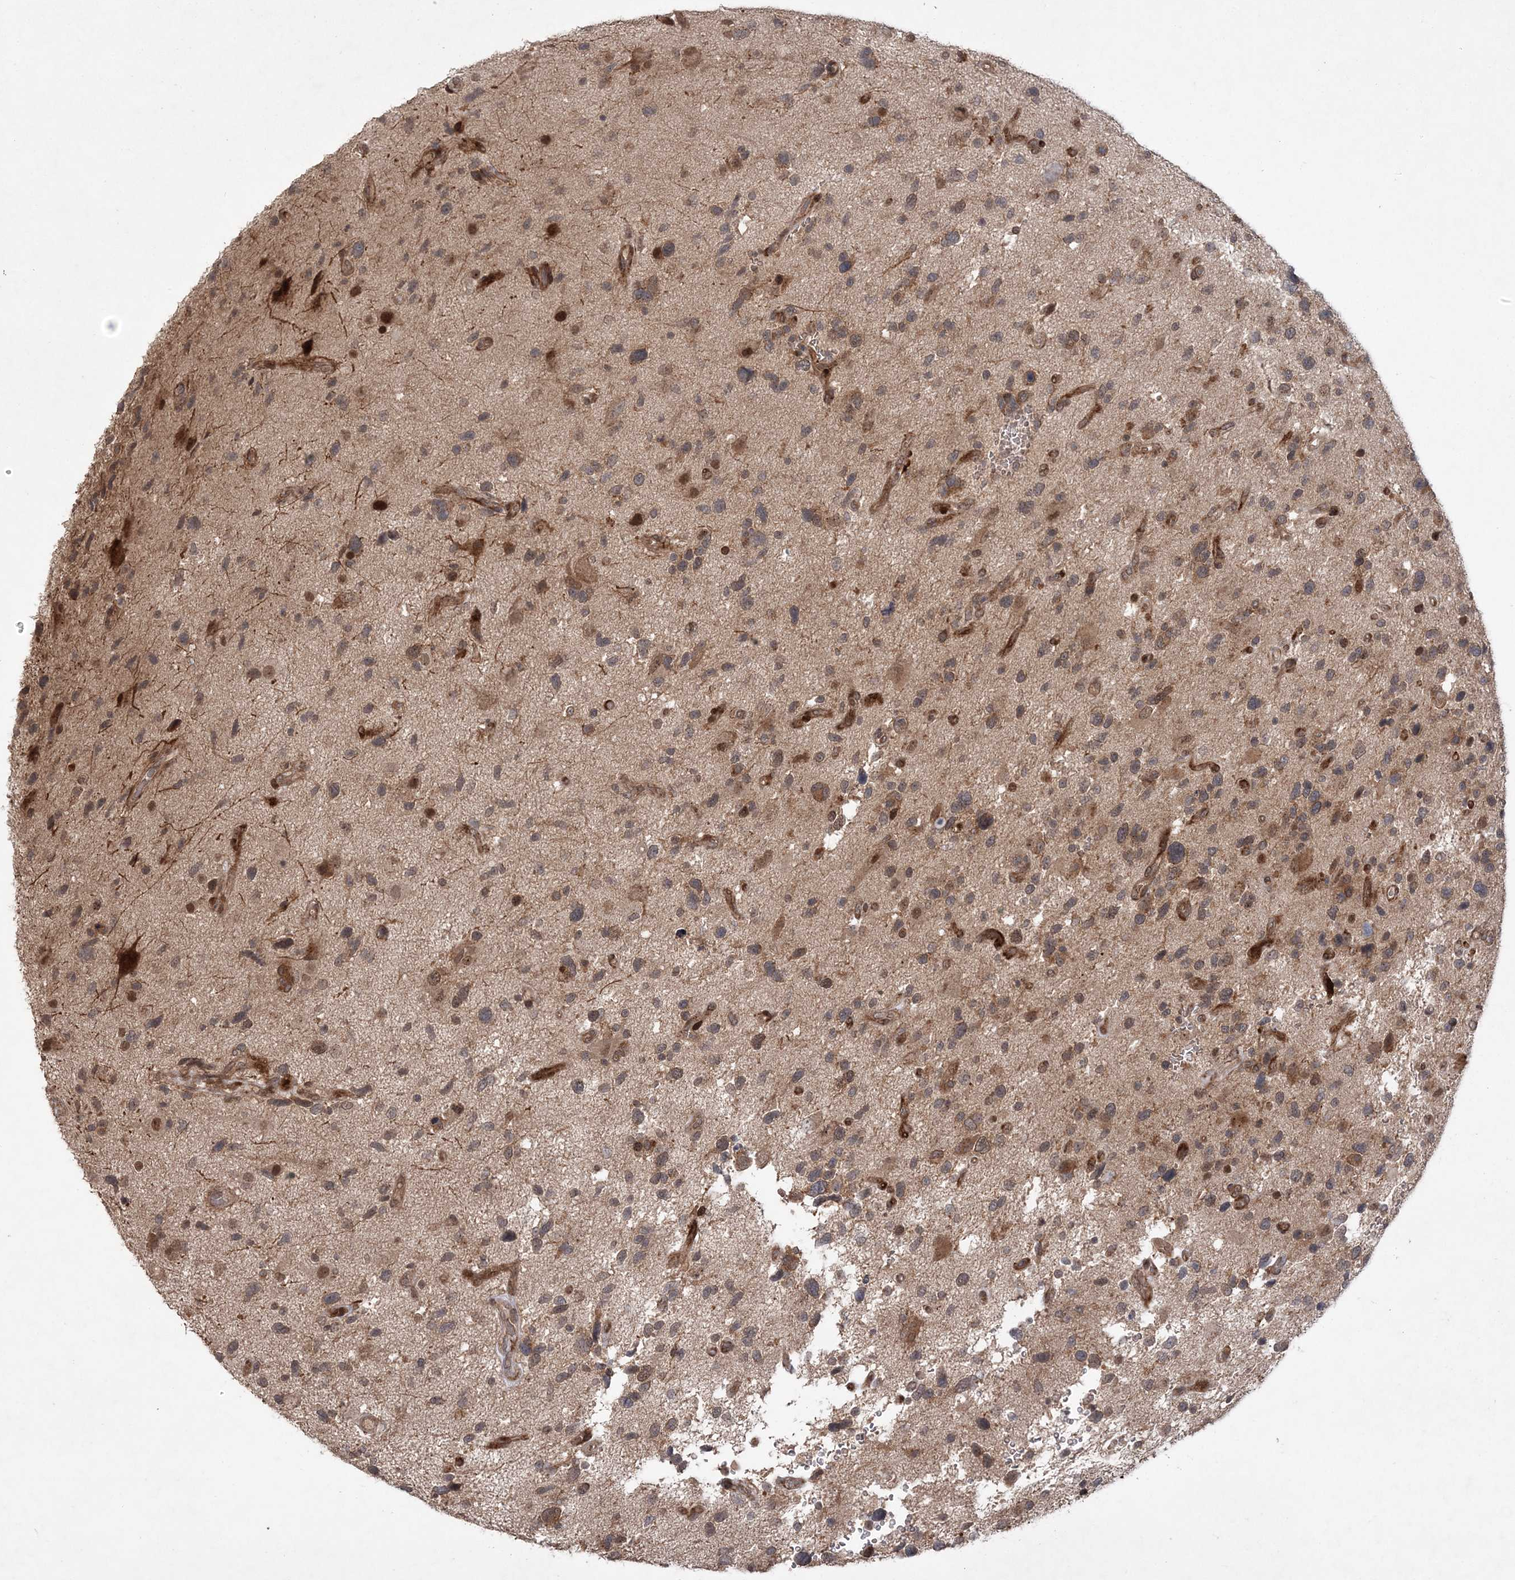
{"staining": {"intensity": "moderate", "quantity": "25%-75%", "location": "cytoplasmic/membranous,nuclear"}, "tissue": "glioma", "cell_type": "Tumor cells", "image_type": "cancer", "snomed": [{"axis": "morphology", "description": "Glioma, malignant, High grade"}, {"axis": "topography", "description": "Brain"}], "caption": "Immunohistochemistry (DAB (3,3'-diaminobenzidine)) staining of glioma demonstrates moderate cytoplasmic/membranous and nuclear protein staining in approximately 25%-75% of tumor cells.", "gene": "UBTD2", "patient": {"sex": "male", "age": 33}}